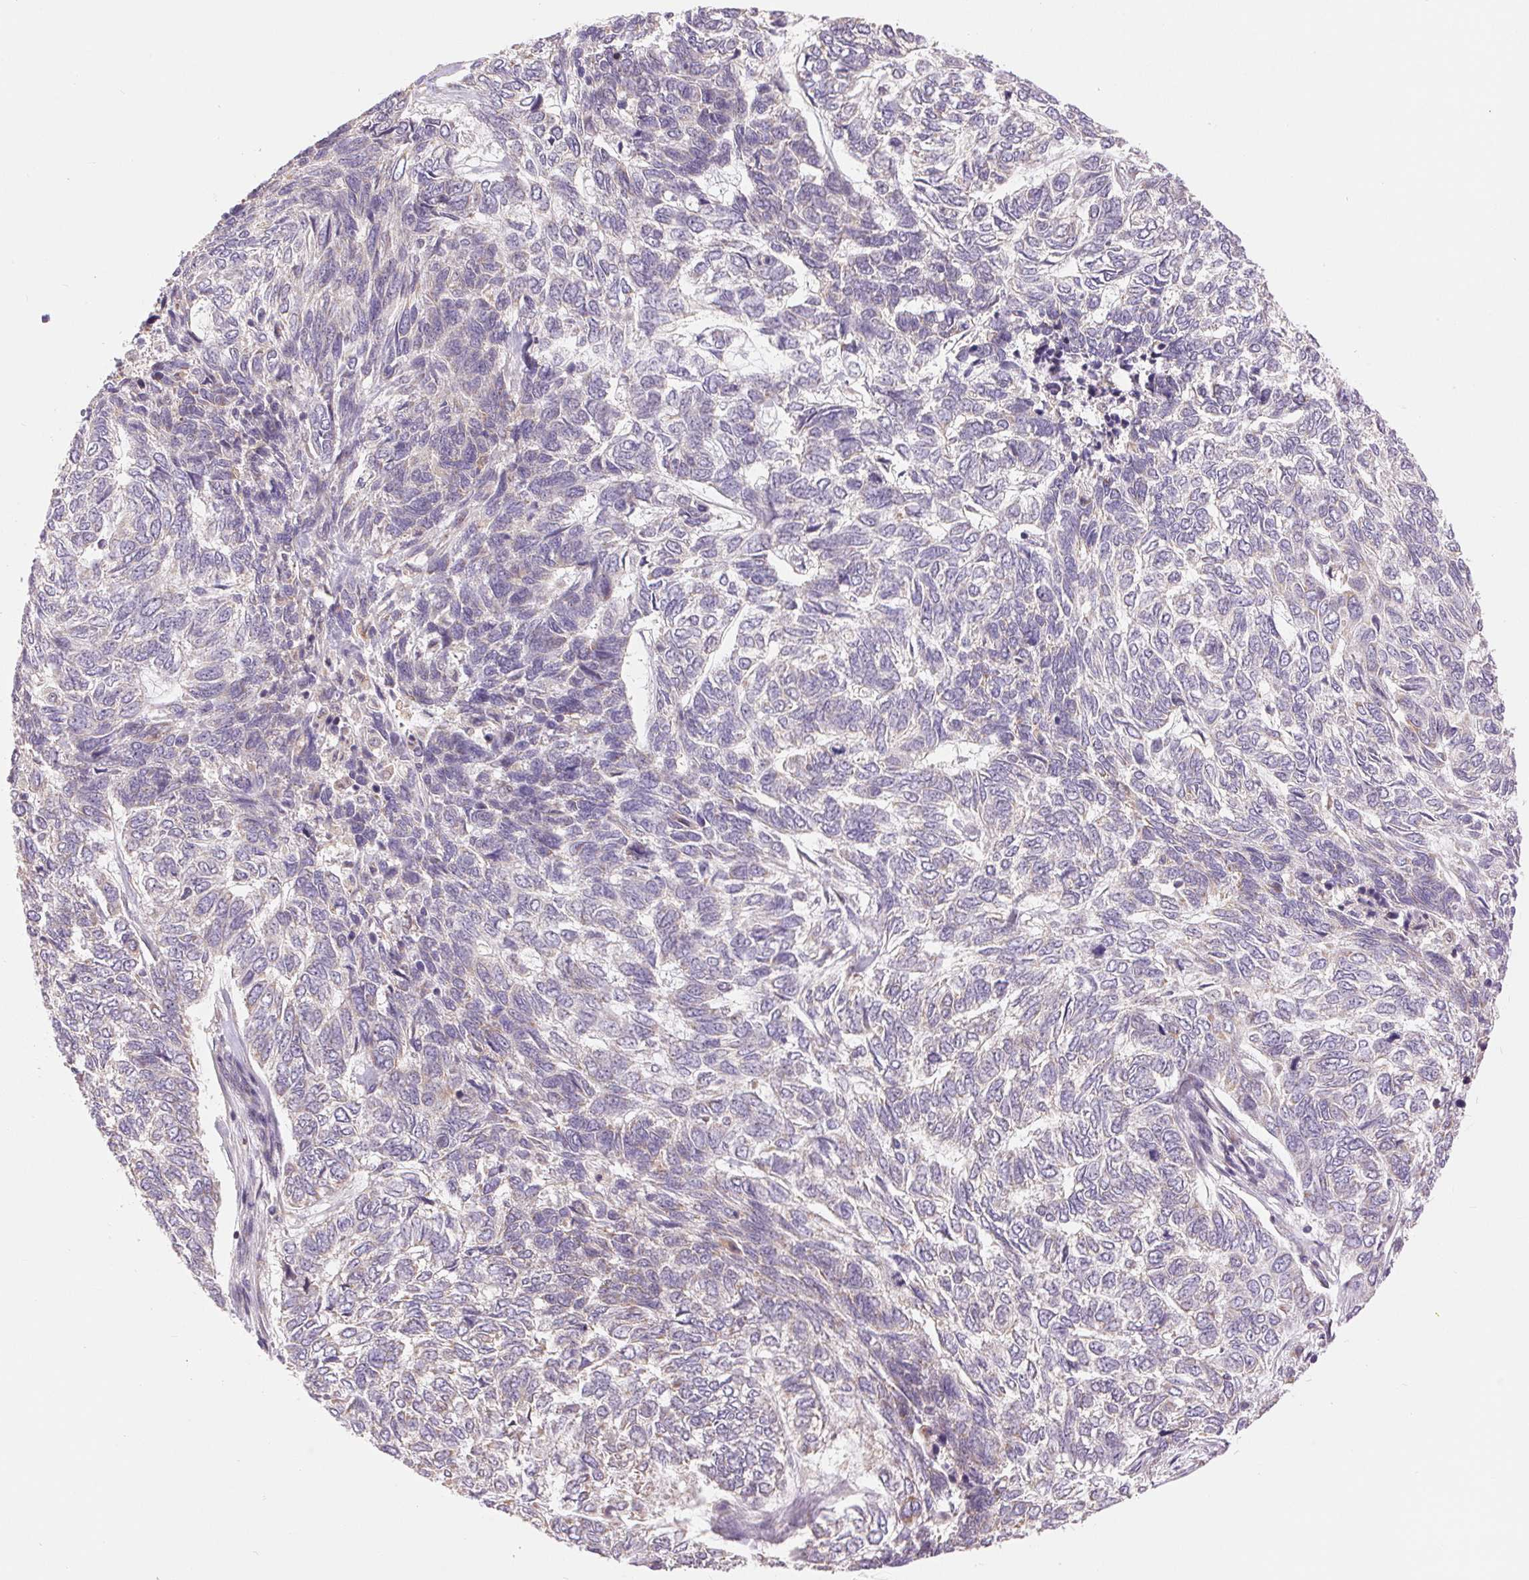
{"staining": {"intensity": "negative", "quantity": "none", "location": "none"}, "tissue": "skin cancer", "cell_type": "Tumor cells", "image_type": "cancer", "snomed": [{"axis": "morphology", "description": "Basal cell carcinoma"}, {"axis": "topography", "description": "Skin"}], "caption": "The image exhibits no significant staining in tumor cells of basal cell carcinoma (skin).", "gene": "DGUOK", "patient": {"sex": "female", "age": 65}}